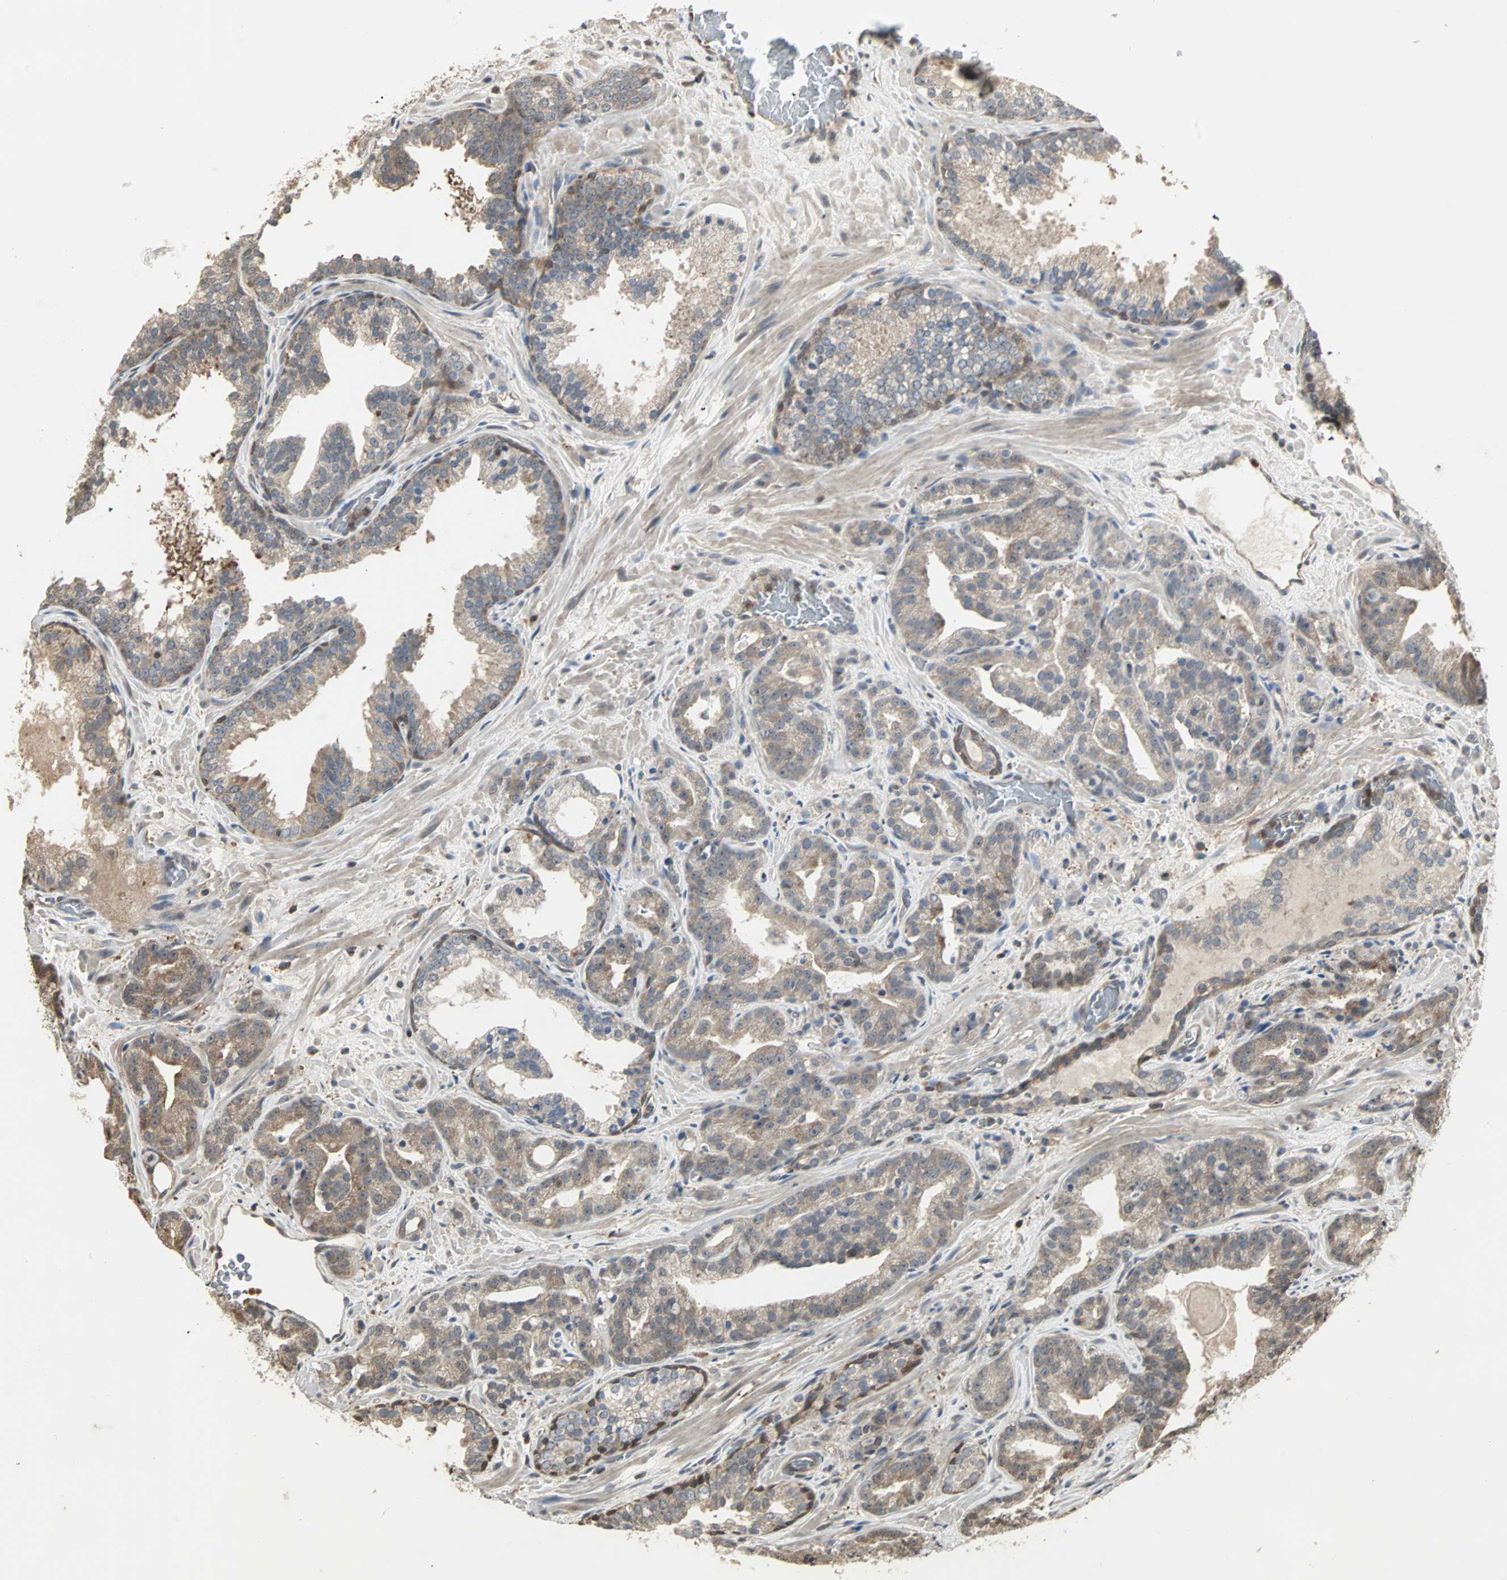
{"staining": {"intensity": "moderate", "quantity": ">75%", "location": "cytoplasmic/membranous"}, "tissue": "prostate cancer", "cell_type": "Tumor cells", "image_type": "cancer", "snomed": [{"axis": "morphology", "description": "Adenocarcinoma, Low grade"}, {"axis": "topography", "description": "Prostate"}], "caption": "Protein staining by IHC demonstrates moderate cytoplasmic/membranous expression in about >75% of tumor cells in adenocarcinoma (low-grade) (prostate).", "gene": "DRG2", "patient": {"sex": "male", "age": 63}}